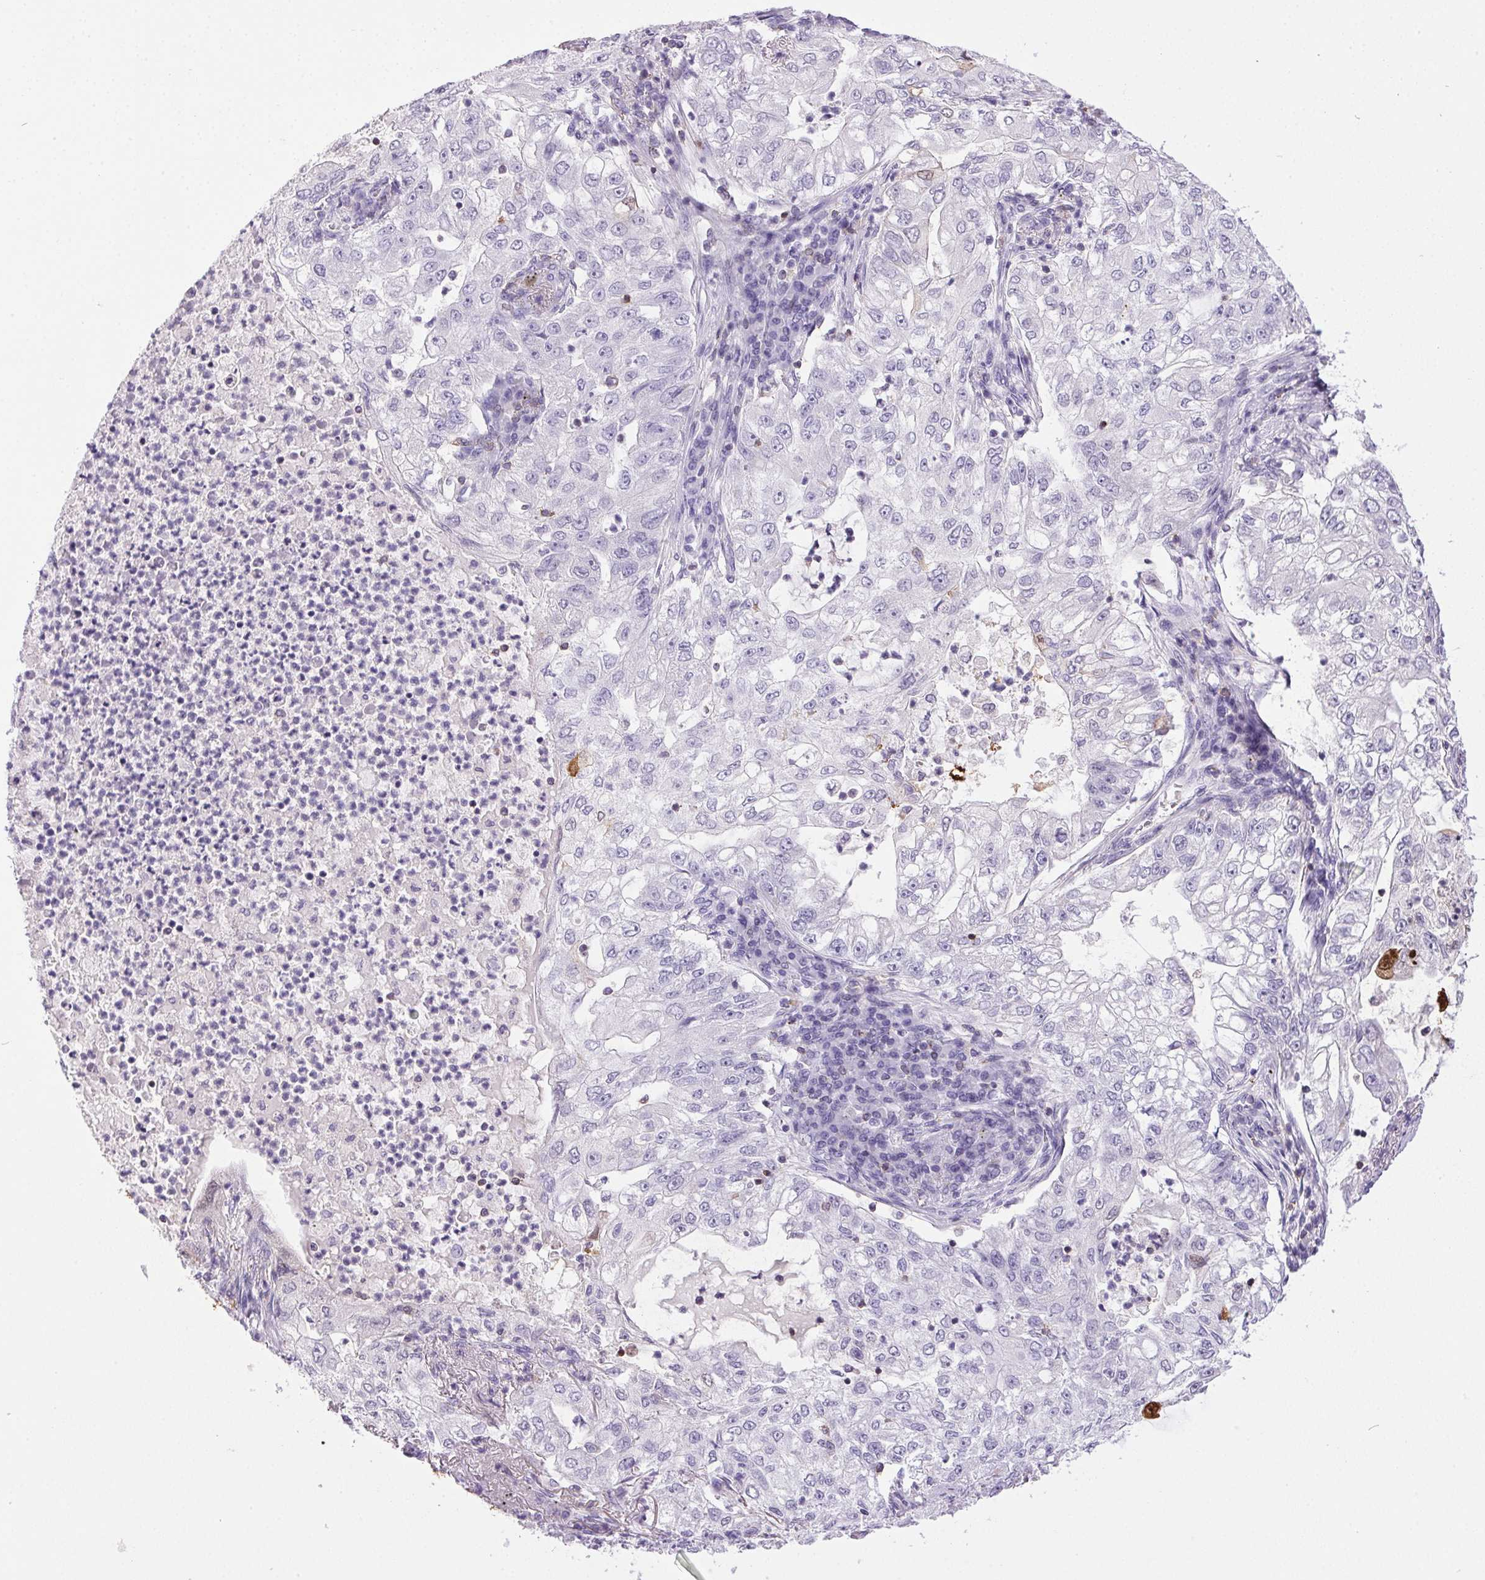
{"staining": {"intensity": "negative", "quantity": "none", "location": "none"}, "tissue": "lung cancer", "cell_type": "Tumor cells", "image_type": "cancer", "snomed": [{"axis": "morphology", "description": "Adenocarcinoma, NOS"}, {"axis": "topography", "description": "Lung"}], "caption": "DAB (3,3'-diaminobenzidine) immunohistochemical staining of lung adenocarcinoma demonstrates no significant staining in tumor cells. Brightfield microscopy of immunohistochemistry (IHC) stained with DAB (brown) and hematoxylin (blue), captured at high magnification.", "gene": "S100A2", "patient": {"sex": "female", "age": 73}}